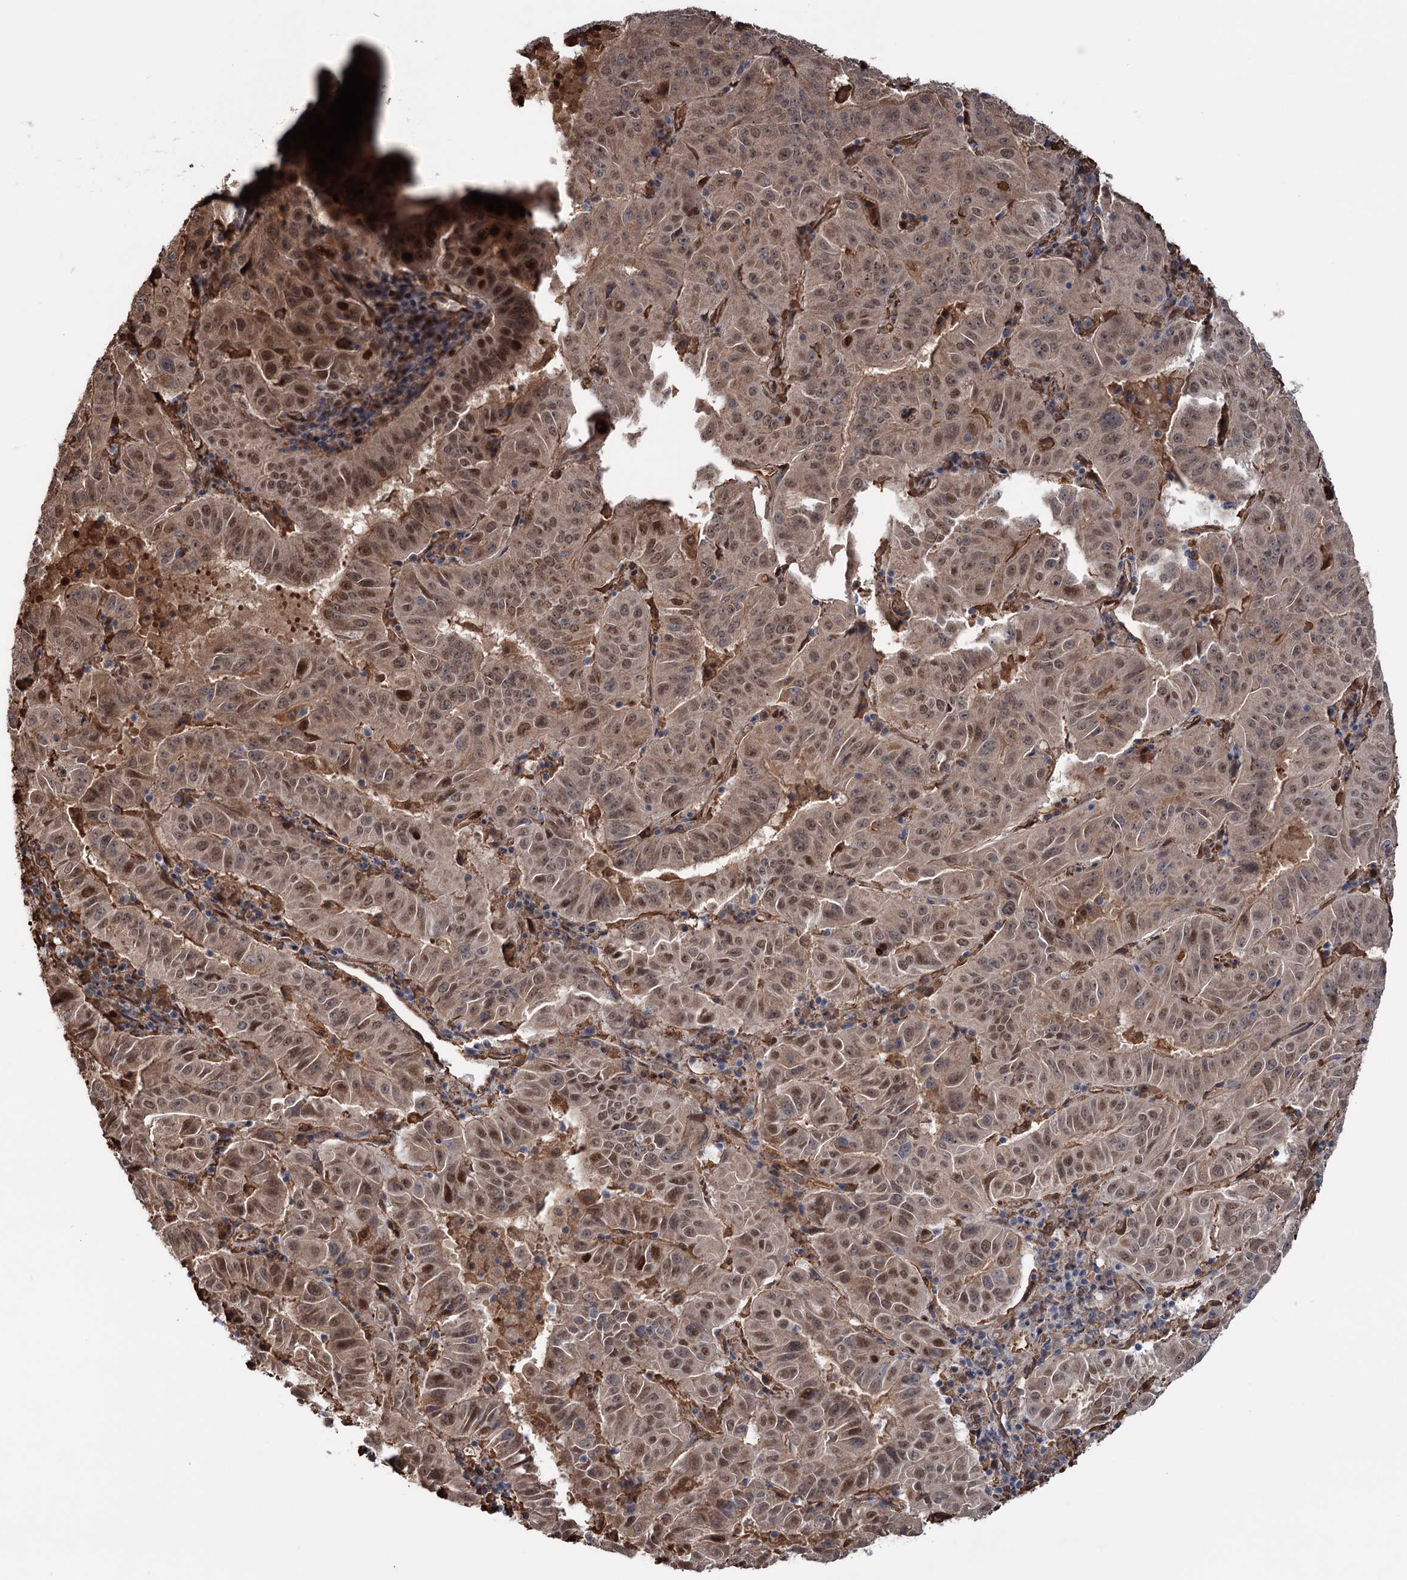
{"staining": {"intensity": "moderate", "quantity": ">75%", "location": "cytoplasmic/membranous,nuclear"}, "tissue": "pancreatic cancer", "cell_type": "Tumor cells", "image_type": "cancer", "snomed": [{"axis": "morphology", "description": "Adenocarcinoma, NOS"}, {"axis": "topography", "description": "Pancreas"}], "caption": "IHC staining of pancreatic cancer (adenocarcinoma), which demonstrates medium levels of moderate cytoplasmic/membranous and nuclear expression in about >75% of tumor cells indicating moderate cytoplasmic/membranous and nuclear protein positivity. The staining was performed using DAB (3,3'-diaminobenzidine) (brown) for protein detection and nuclei were counterstained in hematoxylin (blue).", "gene": "NCAPD2", "patient": {"sex": "male", "age": 63}}